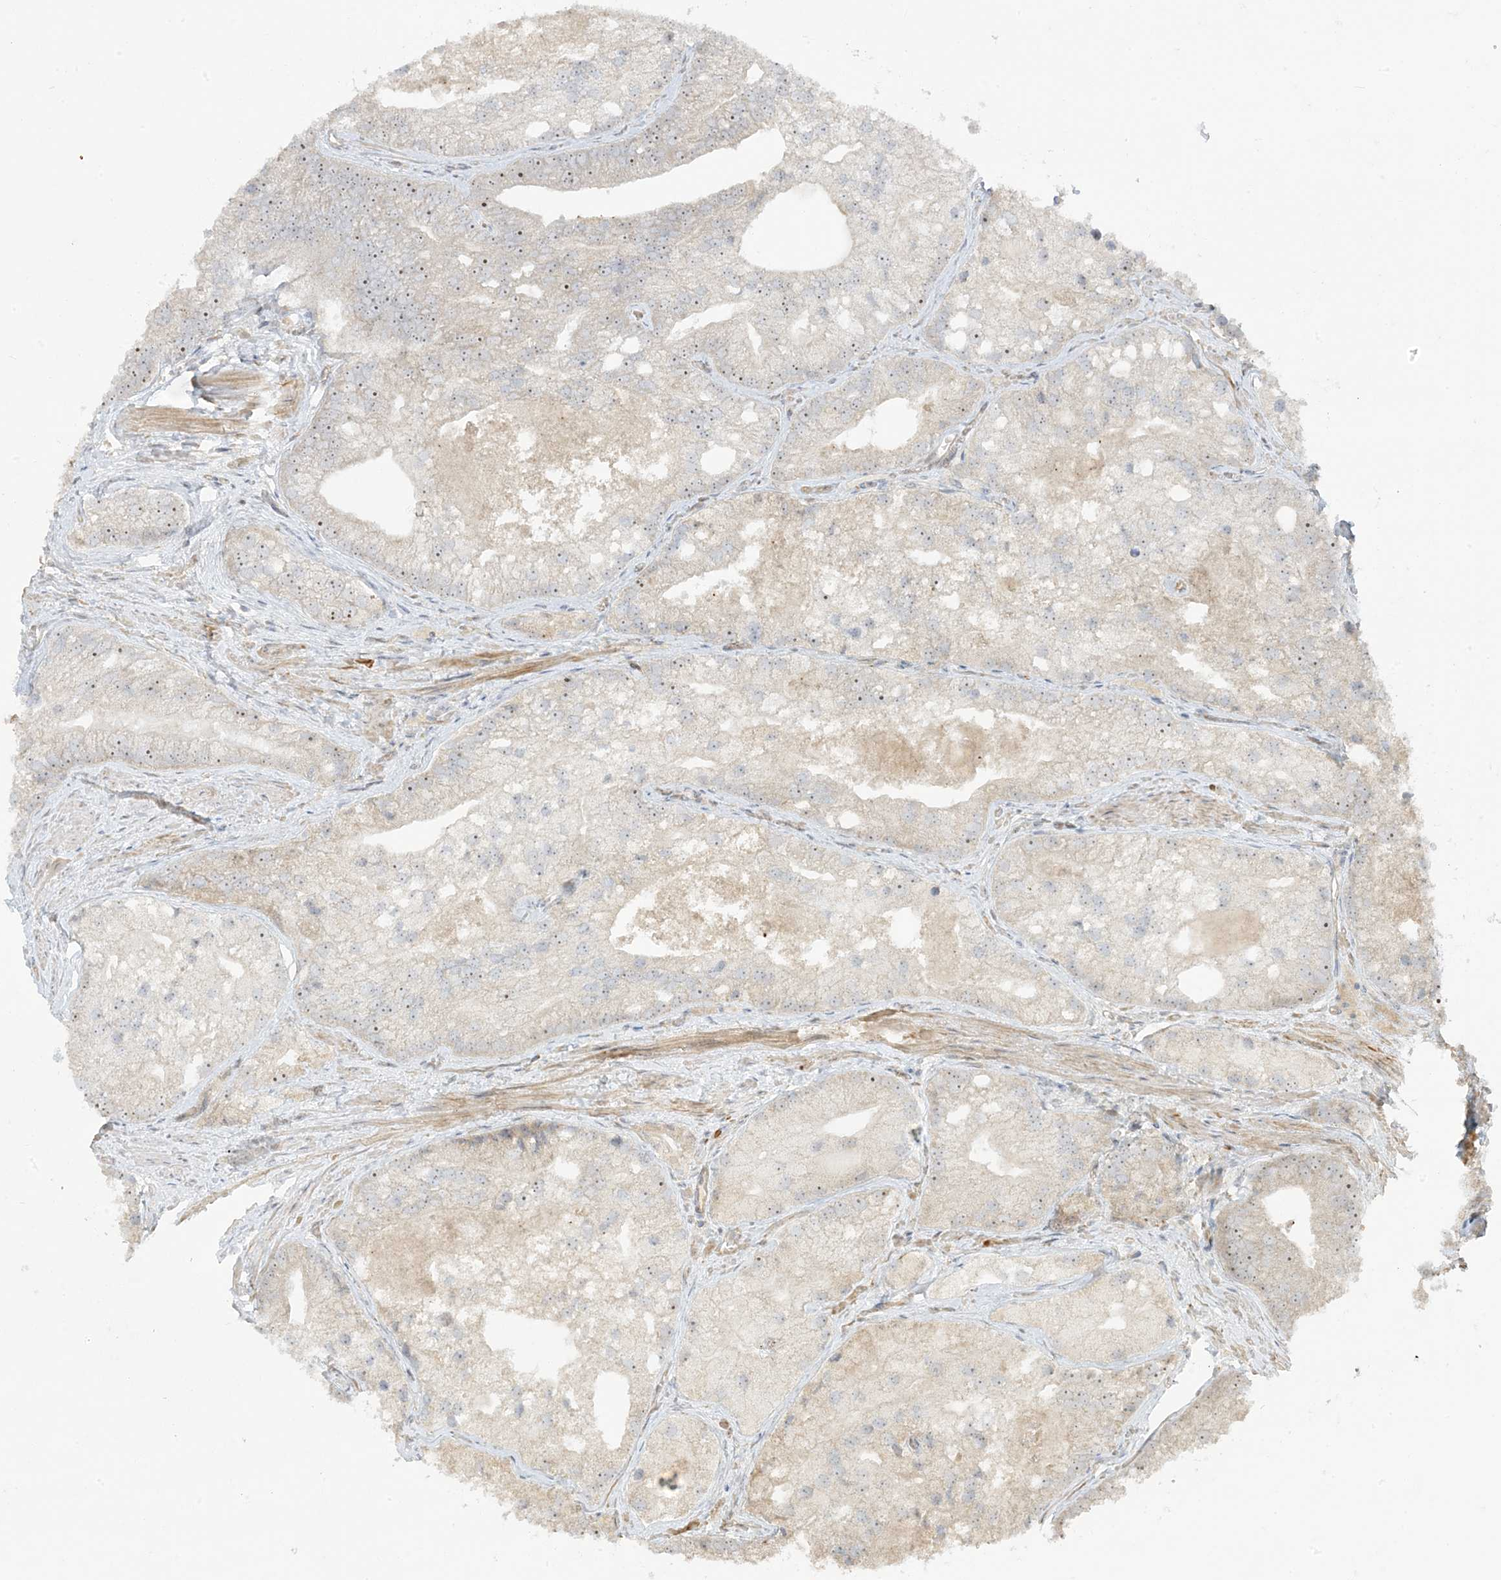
{"staining": {"intensity": "negative", "quantity": "none", "location": "none"}, "tissue": "prostate cancer", "cell_type": "Tumor cells", "image_type": "cancer", "snomed": [{"axis": "morphology", "description": "Adenocarcinoma, Low grade"}, {"axis": "topography", "description": "Prostate"}], "caption": "High power microscopy histopathology image of an immunohistochemistry histopathology image of prostate low-grade adenocarcinoma, revealing no significant positivity in tumor cells.", "gene": "ECM2", "patient": {"sex": "male", "age": 69}}